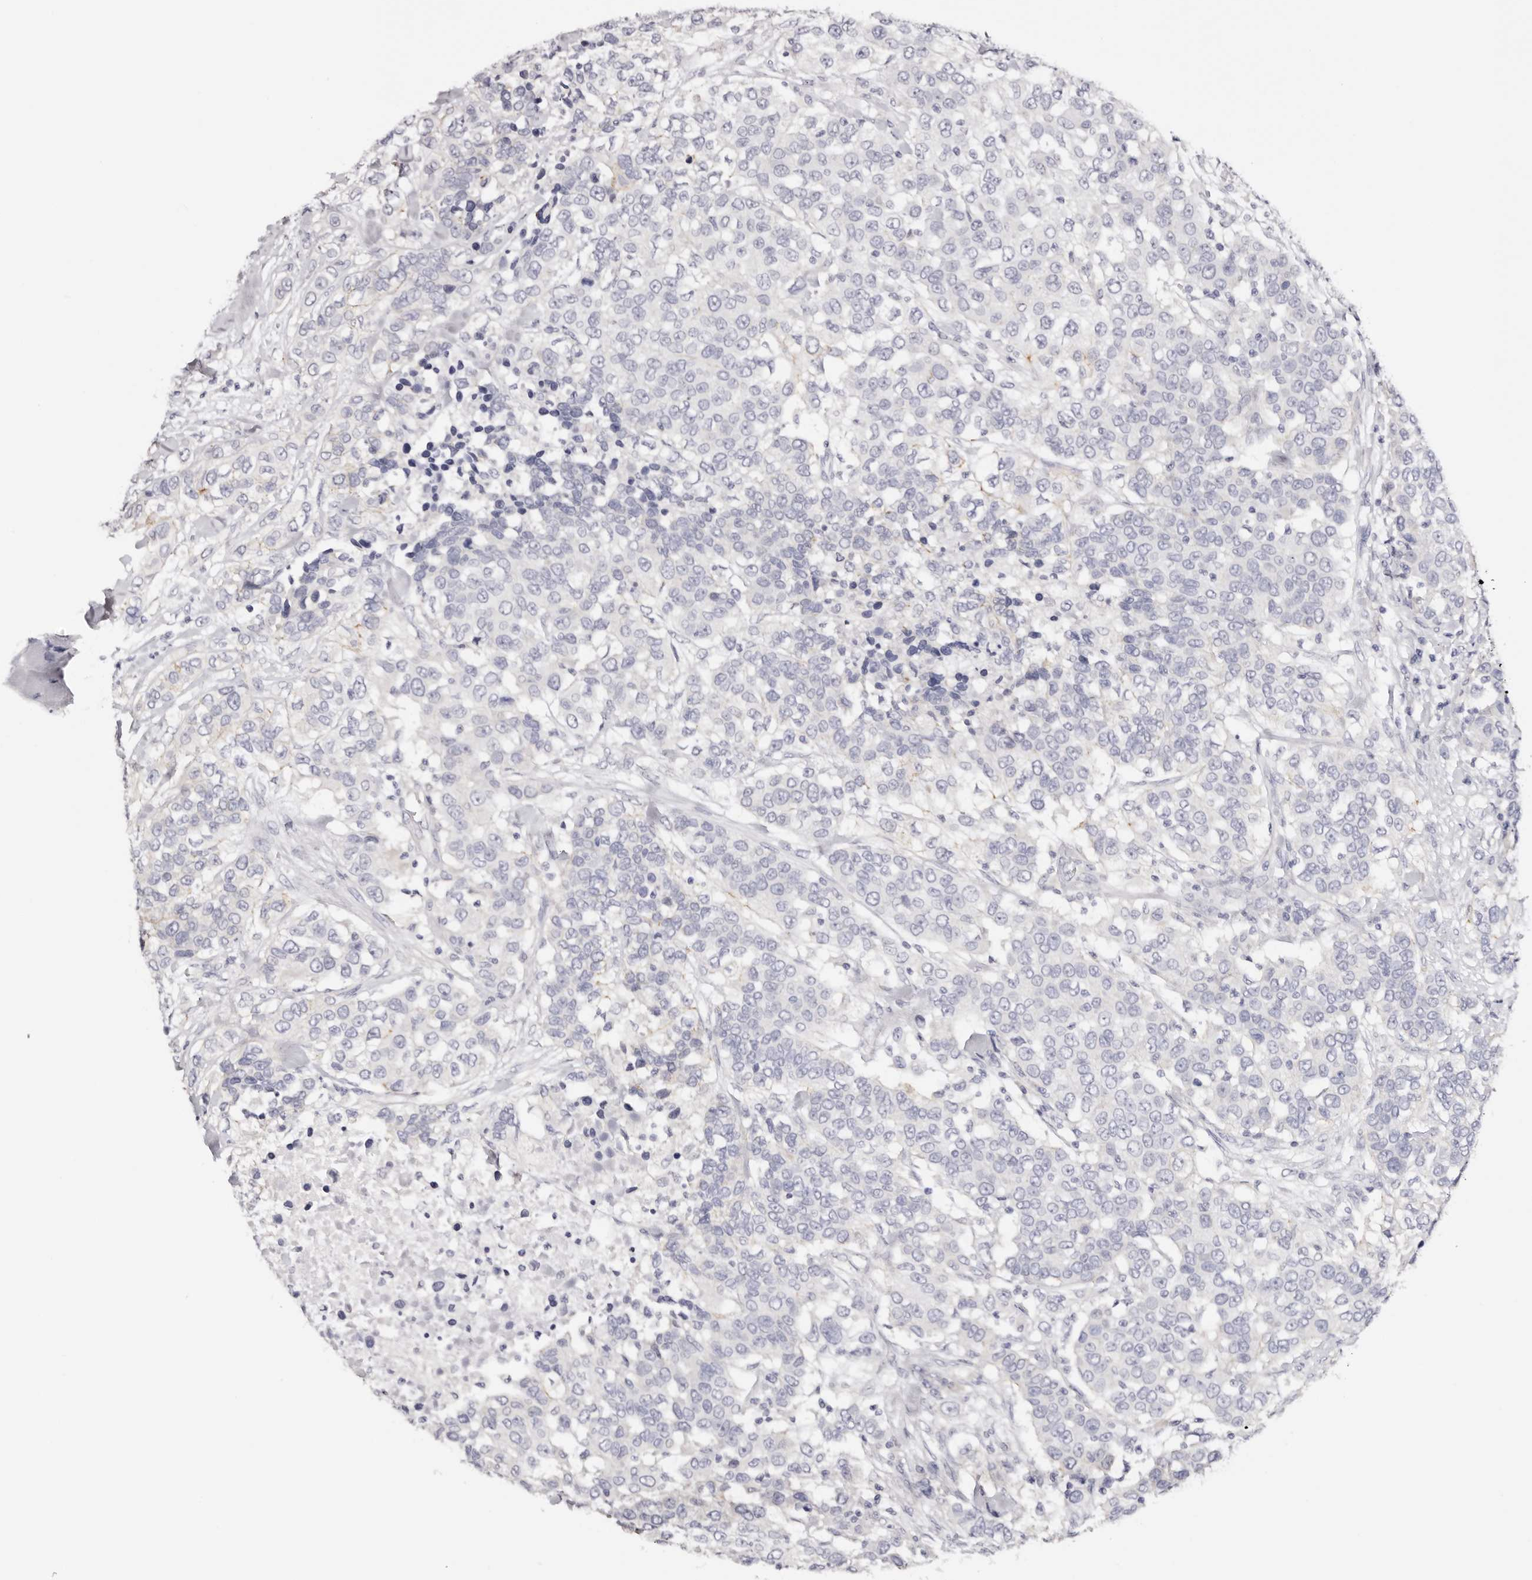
{"staining": {"intensity": "negative", "quantity": "none", "location": "none"}, "tissue": "urothelial cancer", "cell_type": "Tumor cells", "image_type": "cancer", "snomed": [{"axis": "morphology", "description": "Urothelial carcinoma, High grade"}, {"axis": "topography", "description": "Urinary bladder"}], "caption": "IHC micrograph of neoplastic tissue: human urothelial cancer stained with DAB displays no significant protein positivity in tumor cells. The staining was performed using DAB (3,3'-diaminobenzidine) to visualize the protein expression in brown, while the nuclei were stained in blue with hematoxylin (Magnification: 20x).", "gene": "ROM1", "patient": {"sex": "female", "age": 80}}